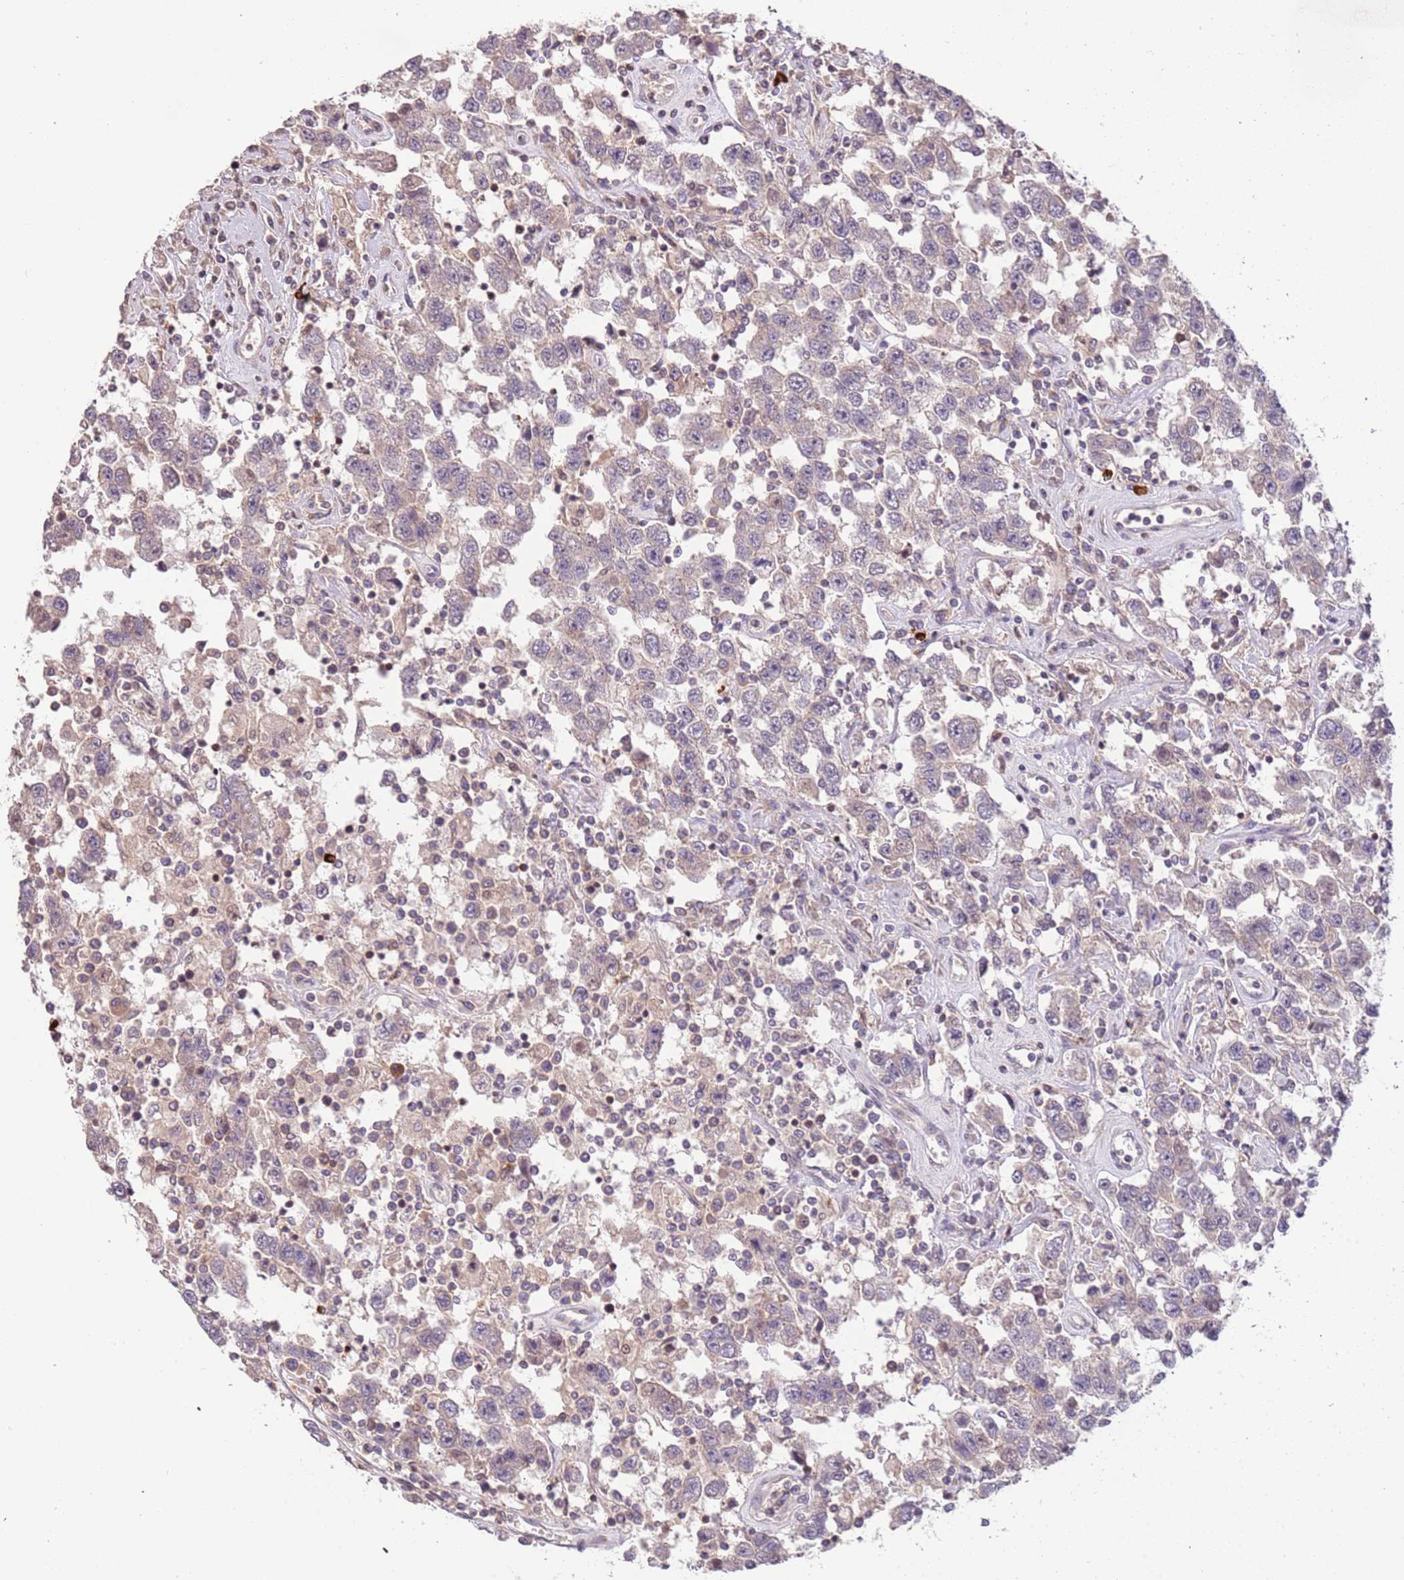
{"staining": {"intensity": "weak", "quantity": "<25%", "location": "cytoplasmic/membranous"}, "tissue": "testis cancer", "cell_type": "Tumor cells", "image_type": "cancer", "snomed": [{"axis": "morphology", "description": "Seminoma, NOS"}, {"axis": "topography", "description": "Testis"}], "caption": "A photomicrograph of testis cancer (seminoma) stained for a protein exhibits no brown staining in tumor cells. (Immunohistochemistry, brightfield microscopy, high magnification).", "gene": "SLC16A4", "patient": {"sex": "male", "age": 41}}